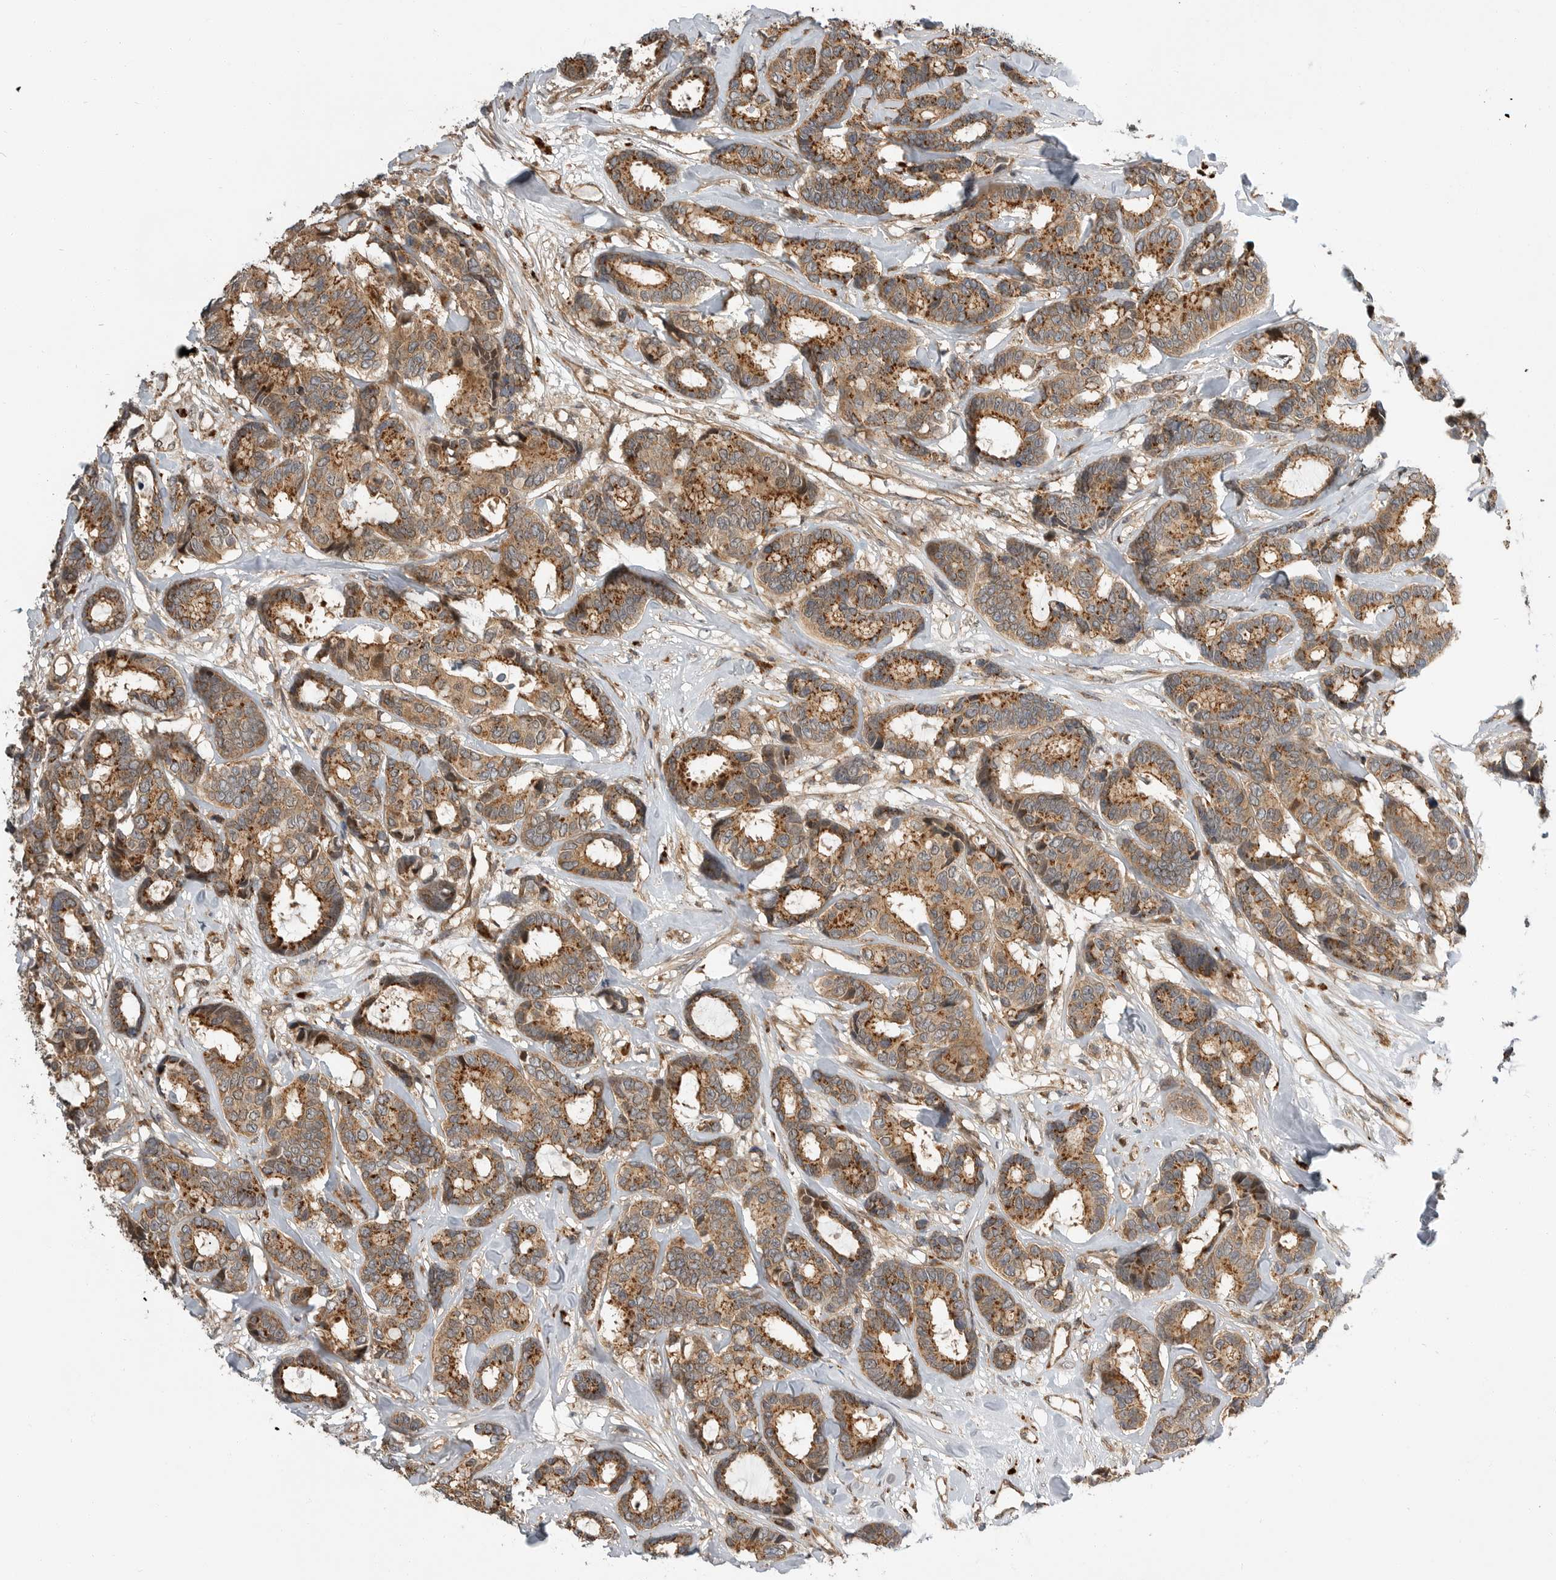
{"staining": {"intensity": "moderate", "quantity": ">75%", "location": "cytoplasmic/membranous"}, "tissue": "breast cancer", "cell_type": "Tumor cells", "image_type": "cancer", "snomed": [{"axis": "morphology", "description": "Duct carcinoma"}, {"axis": "topography", "description": "Breast"}], "caption": "Protein expression analysis of human breast cancer (intraductal carcinoma) reveals moderate cytoplasmic/membranous expression in about >75% of tumor cells.", "gene": "STRAP", "patient": {"sex": "female", "age": 87}}